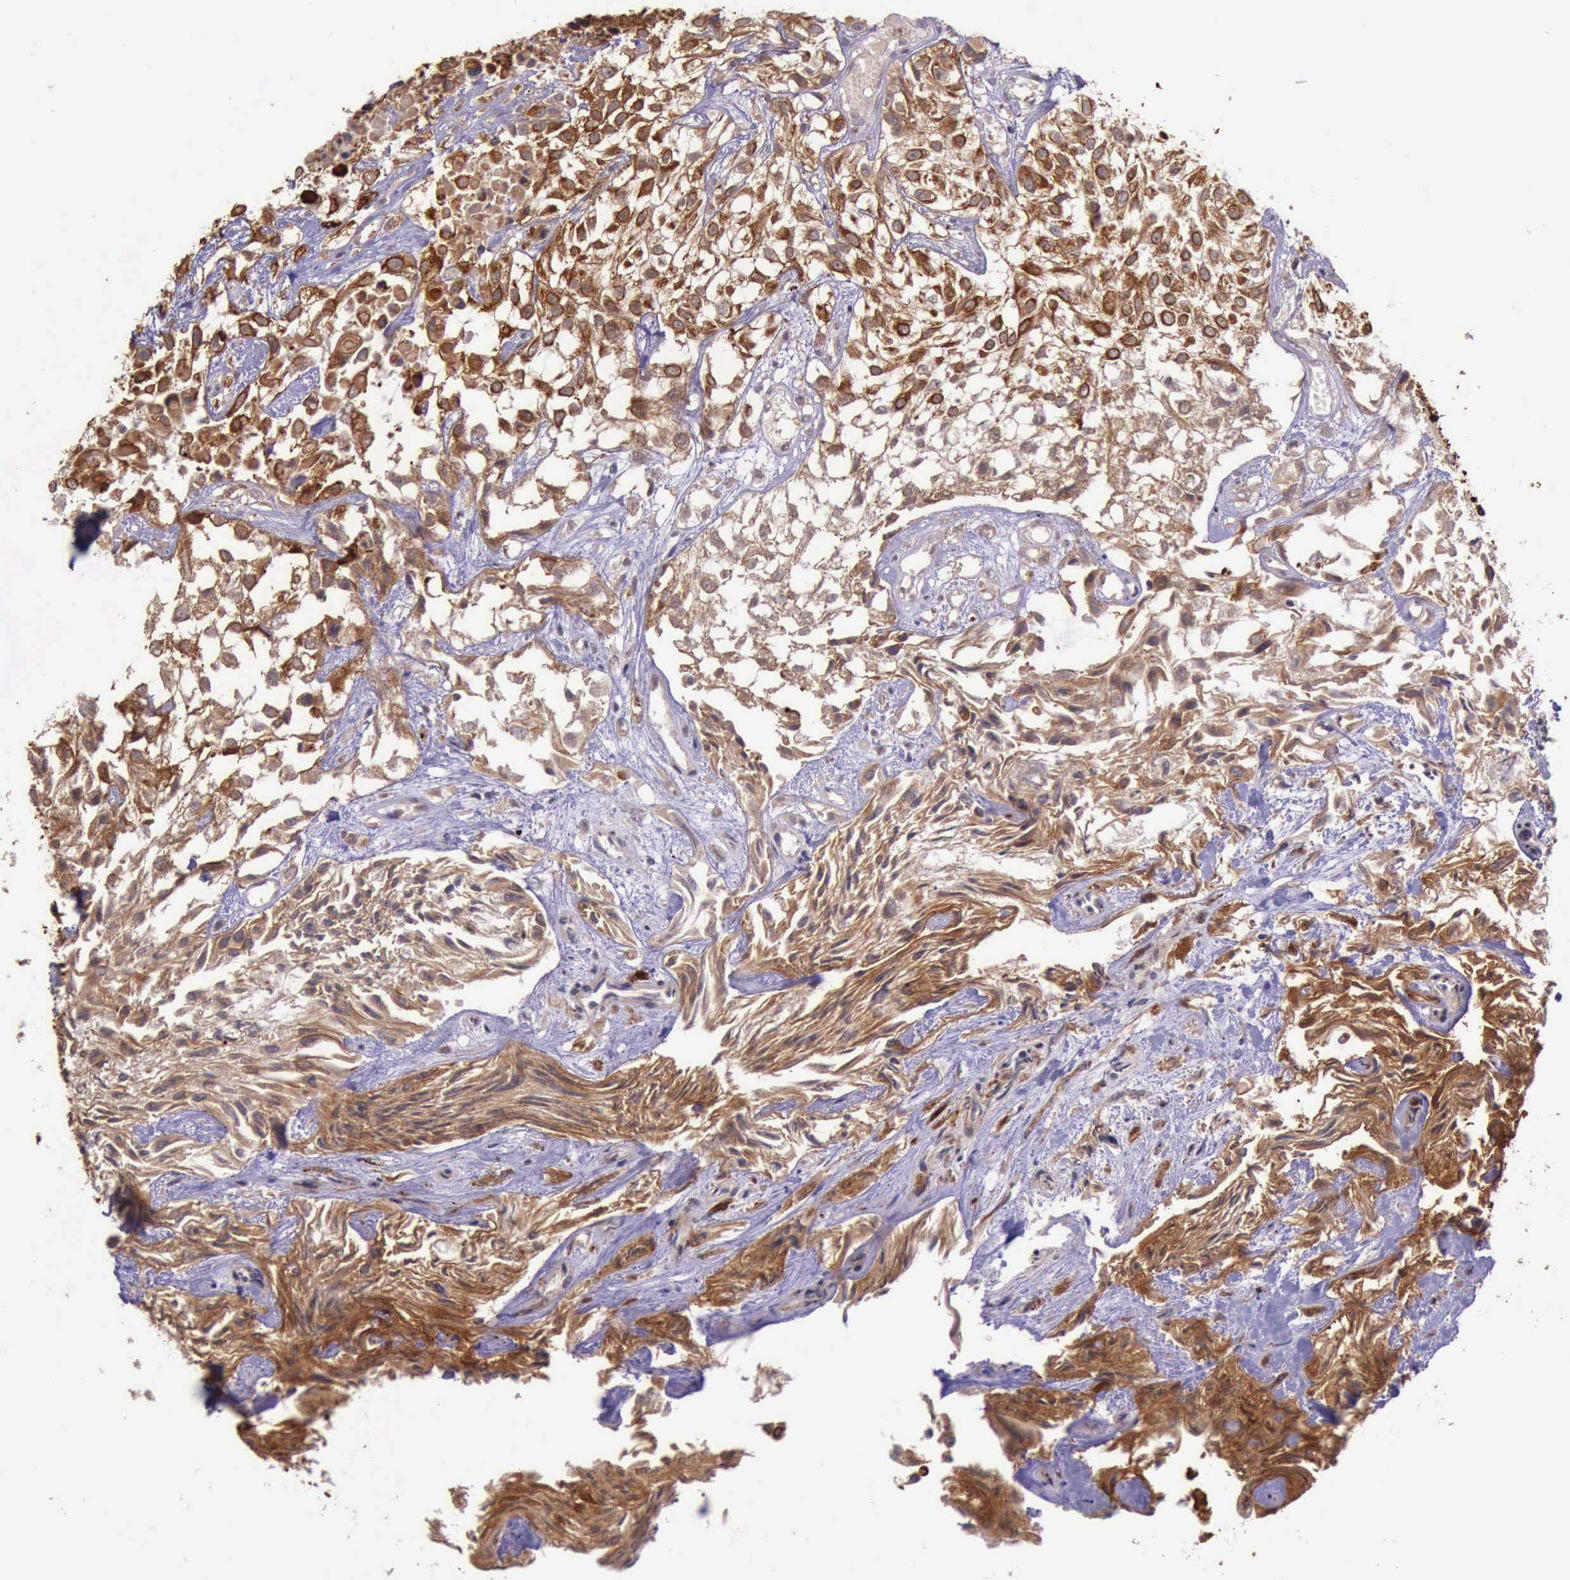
{"staining": {"intensity": "moderate", "quantity": ">75%", "location": "cytoplasmic/membranous"}, "tissue": "urothelial cancer", "cell_type": "Tumor cells", "image_type": "cancer", "snomed": [{"axis": "morphology", "description": "Urothelial carcinoma, High grade"}, {"axis": "topography", "description": "Urinary bladder"}], "caption": "Urothelial carcinoma (high-grade) was stained to show a protein in brown. There is medium levels of moderate cytoplasmic/membranous expression in about >75% of tumor cells.", "gene": "PRICKLE3", "patient": {"sex": "male", "age": 56}}